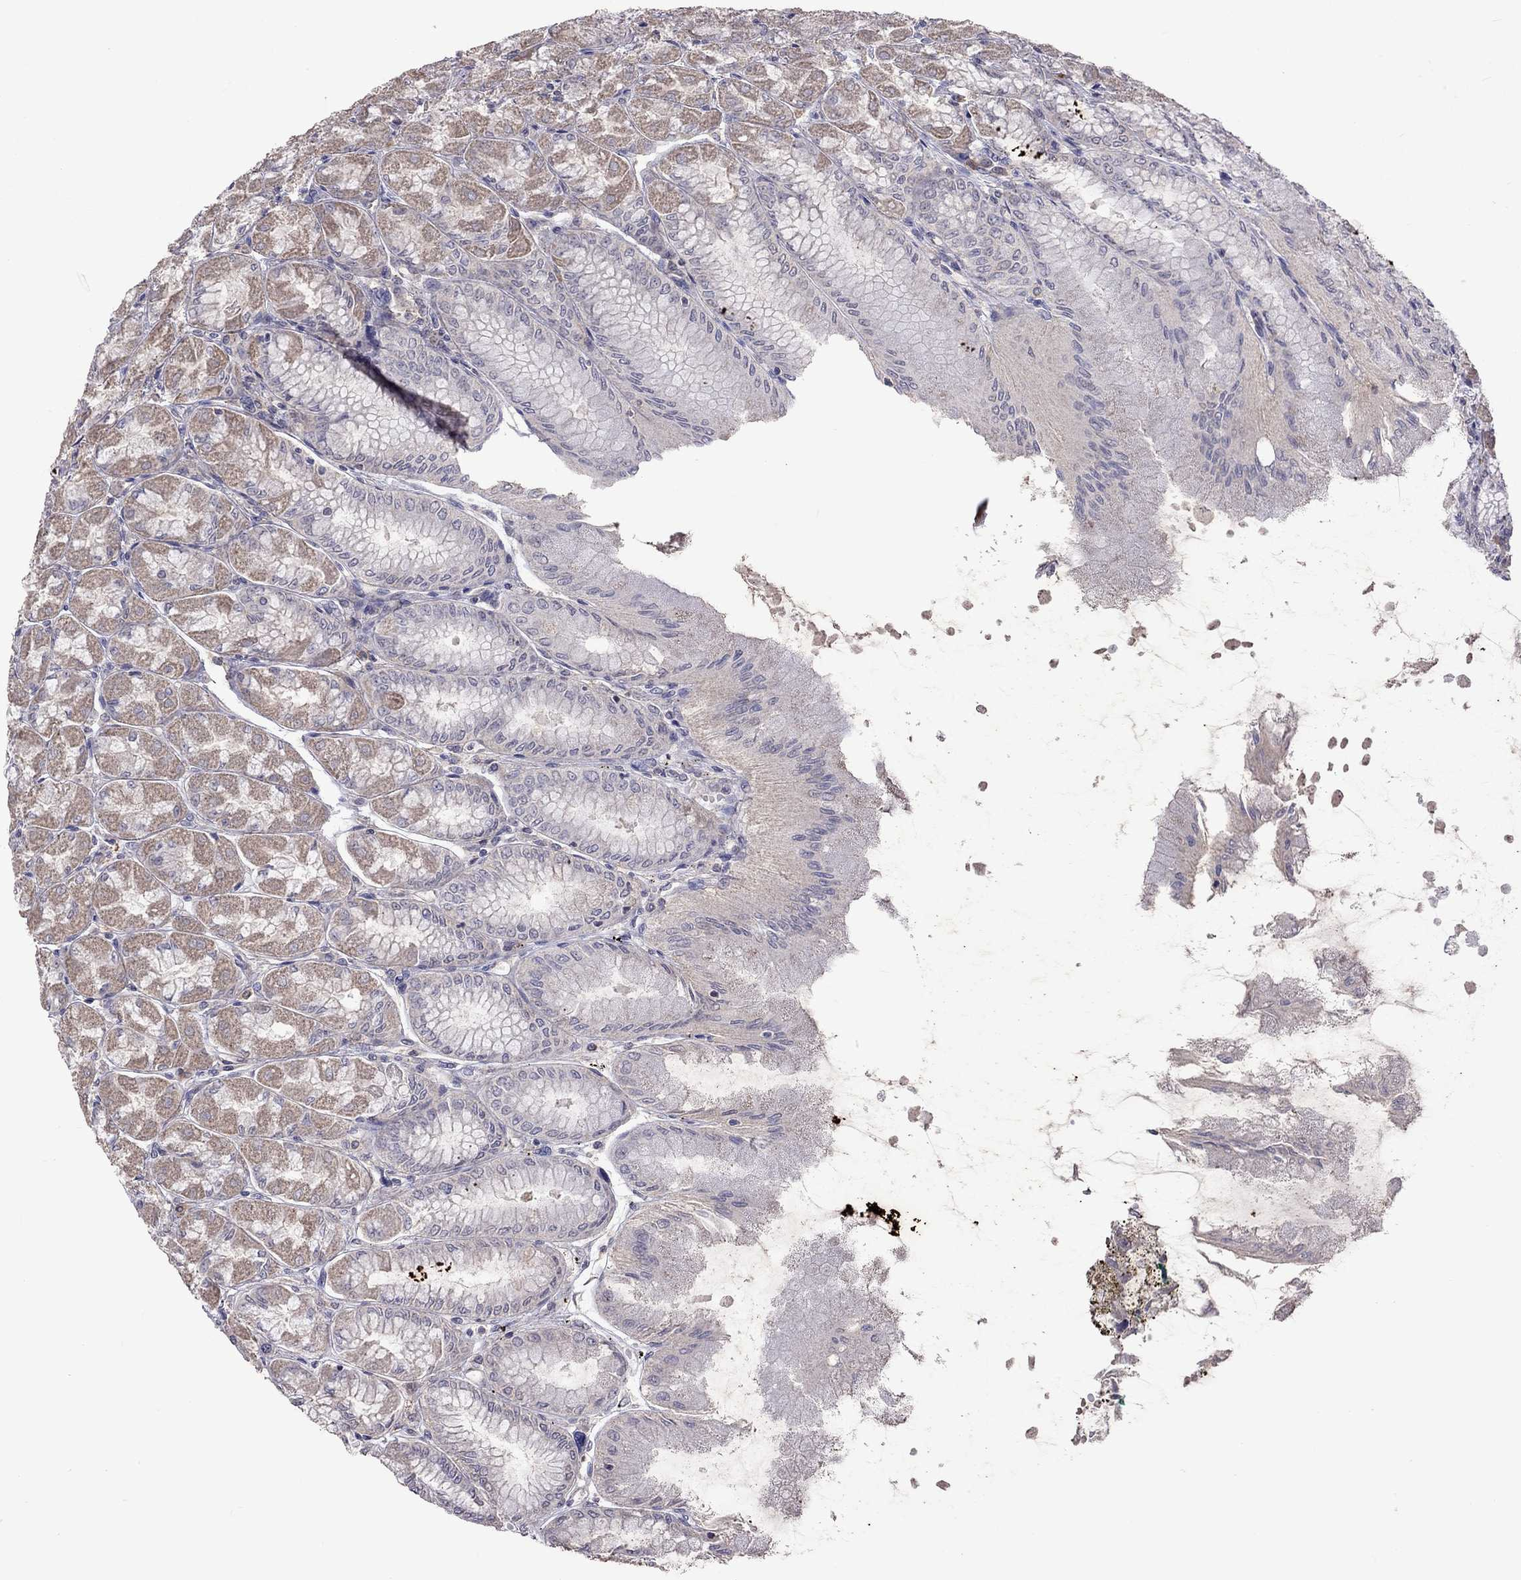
{"staining": {"intensity": "moderate", "quantity": "<25%", "location": "cytoplasmic/membranous"}, "tissue": "stomach", "cell_type": "Glandular cells", "image_type": "normal", "snomed": [{"axis": "morphology", "description": "Normal tissue, NOS"}, {"axis": "topography", "description": "Stomach, upper"}], "caption": "The histopathology image exhibits a brown stain indicating the presence of a protein in the cytoplasmic/membranous of glandular cells in stomach.", "gene": "RTP5", "patient": {"sex": "male", "age": 60}}